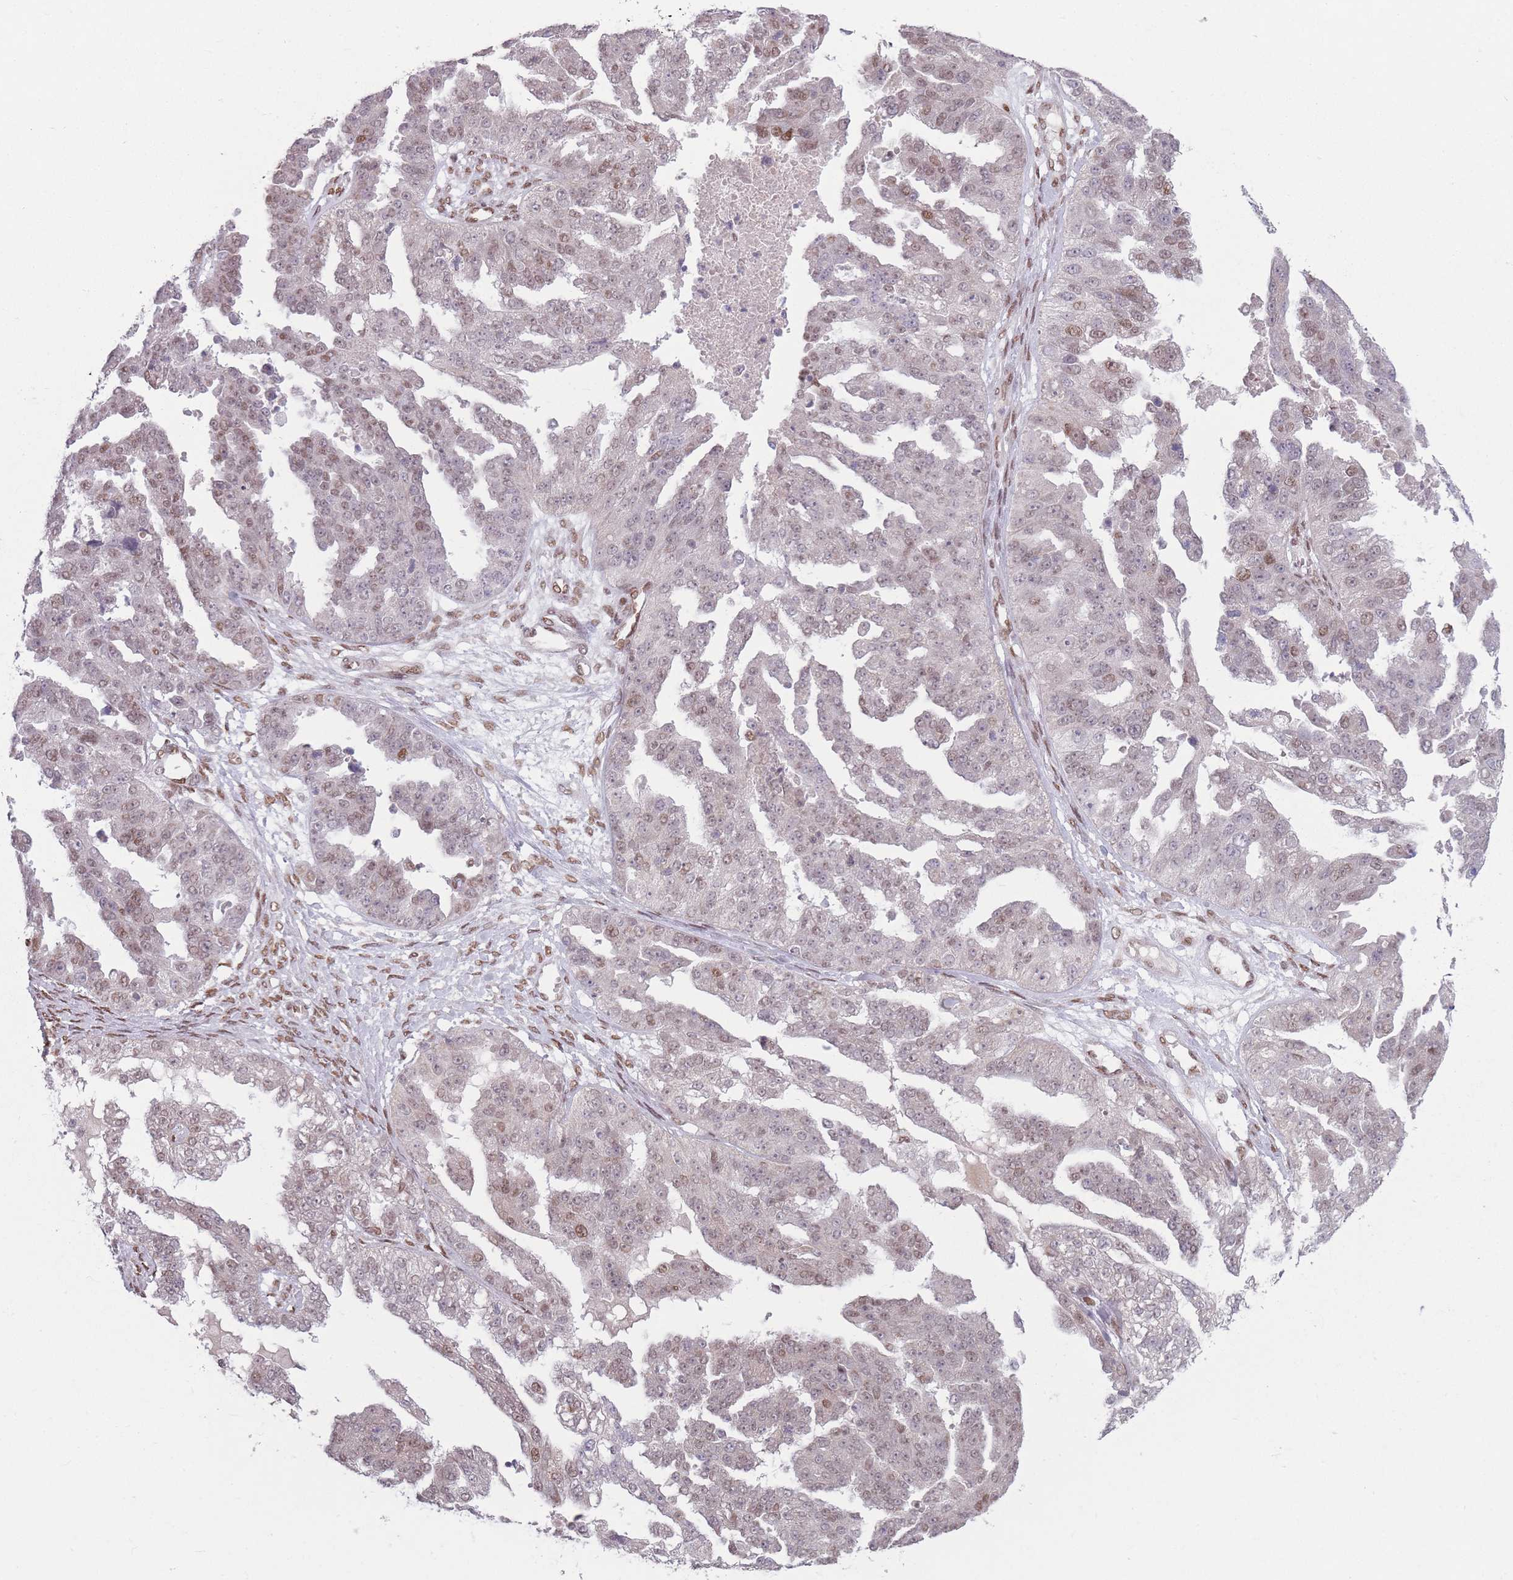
{"staining": {"intensity": "moderate", "quantity": "25%-75%", "location": "nuclear"}, "tissue": "ovarian cancer", "cell_type": "Tumor cells", "image_type": "cancer", "snomed": [{"axis": "morphology", "description": "Cystadenocarcinoma, serous, NOS"}, {"axis": "topography", "description": "Ovary"}], "caption": "This is an image of IHC staining of ovarian cancer (serous cystadenocarcinoma), which shows moderate positivity in the nuclear of tumor cells.", "gene": "SH3BGRL2", "patient": {"sex": "female", "age": 58}}